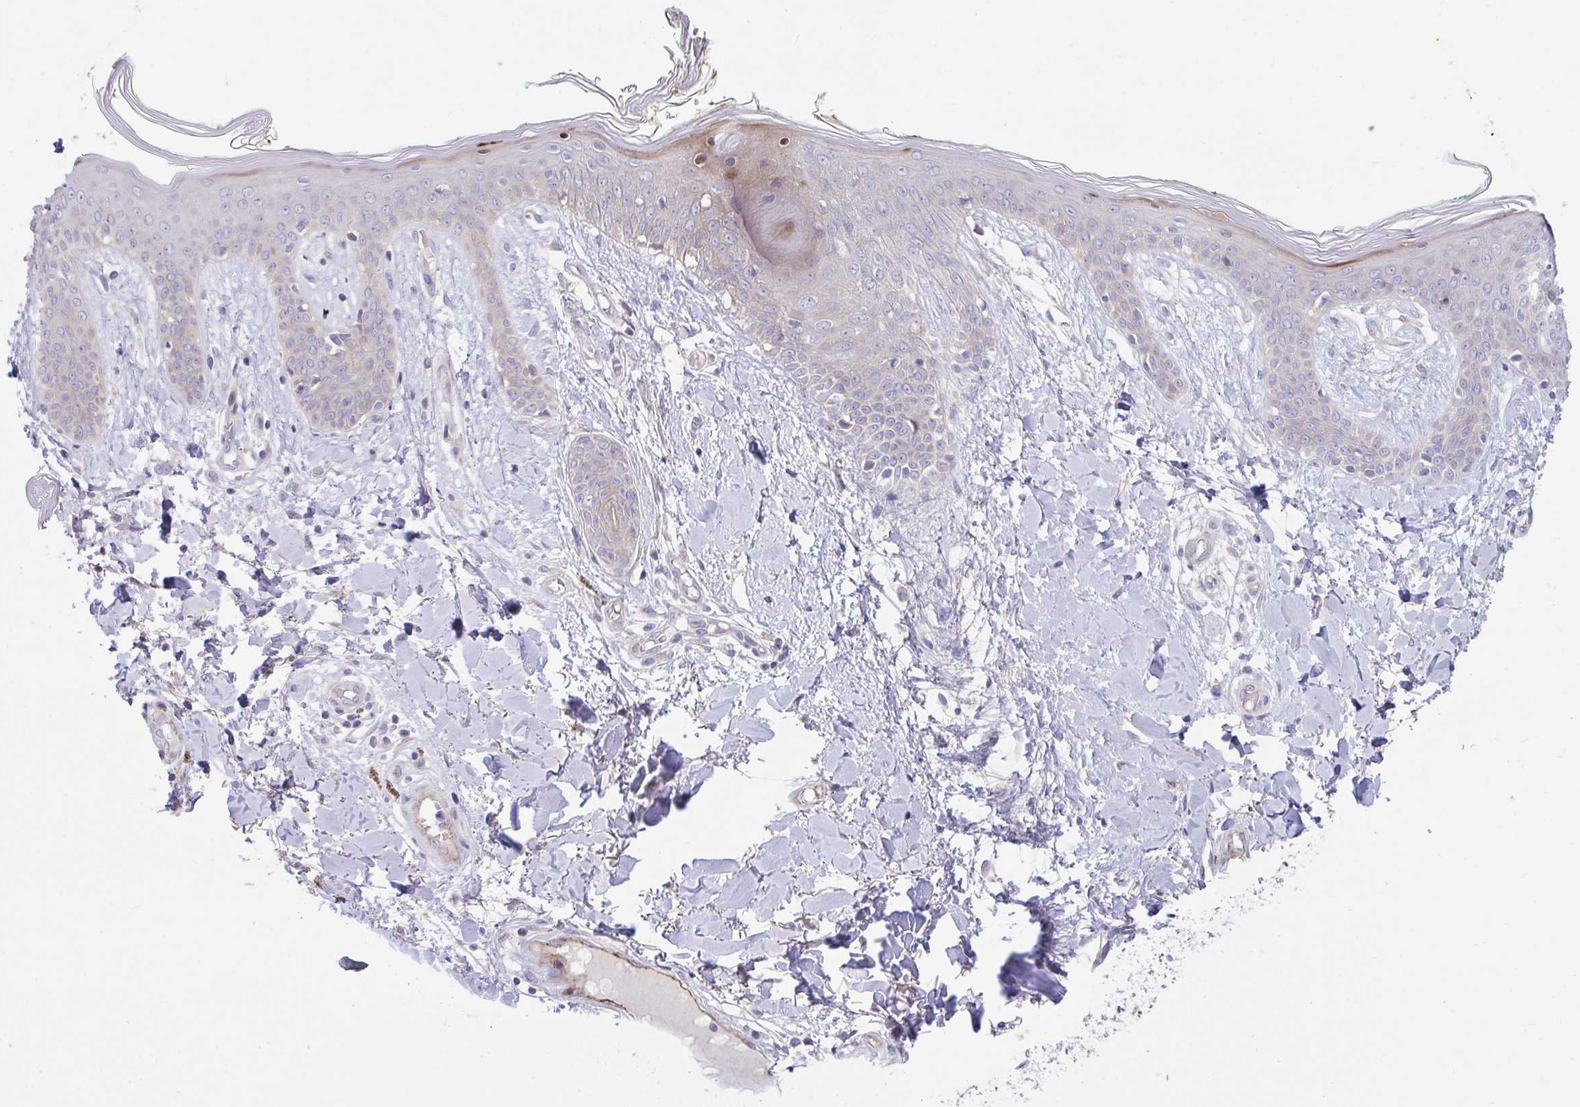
{"staining": {"intensity": "negative", "quantity": "none", "location": "none"}, "tissue": "skin", "cell_type": "Fibroblasts", "image_type": "normal", "snomed": [{"axis": "morphology", "description": "Normal tissue, NOS"}, {"axis": "topography", "description": "Skin"}], "caption": "High power microscopy micrograph of an immunohistochemistry micrograph of unremarkable skin, revealing no significant expression in fibroblasts. (Stains: DAB immunohistochemistry with hematoxylin counter stain, Microscopy: brightfield microscopy at high magnification).", "gene": "IL37", "patient": {"sex": "female", "age": 34}}